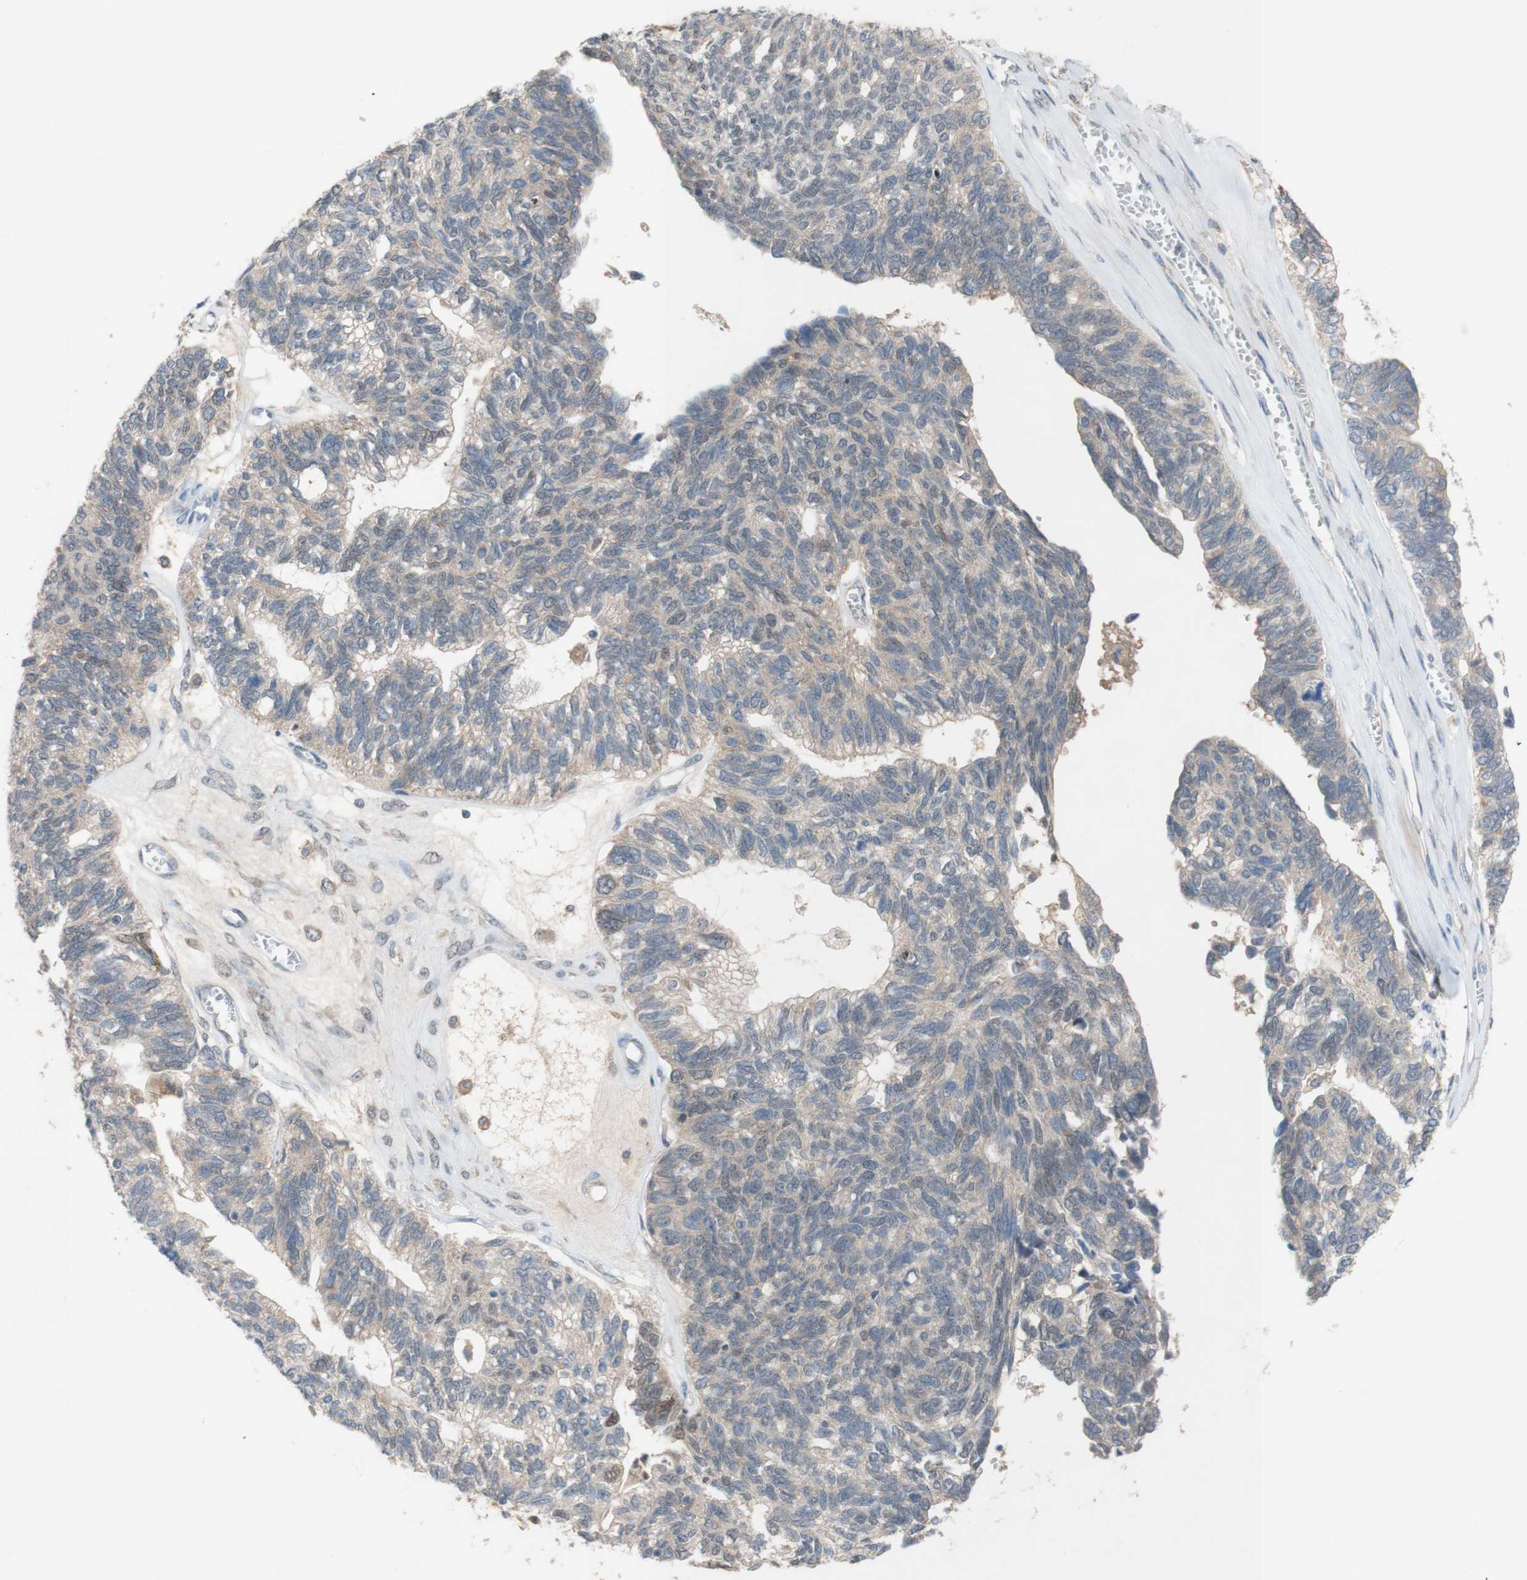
{"staining": {"intensity": "negative", "quantity": "none", "location": "none"}, "tissue": "ovarian cancer", "cell_type": "Tumor cells", "image_type": "cancer", "snomed": [{"axis": "morphology", "description": "Cystadenocarcinoma, serous, NOS"}, {"axis": "topography", "description": "Ovary"}], "caption": "IHC micrograph of neoplastic tissue: ovarian cancer (serous cystadenocarcinoma) stained with DAB shows no significant protein expression in tumor cells.", "gene": "PEX2", "patient": {"sex": "female", "age": 79}}